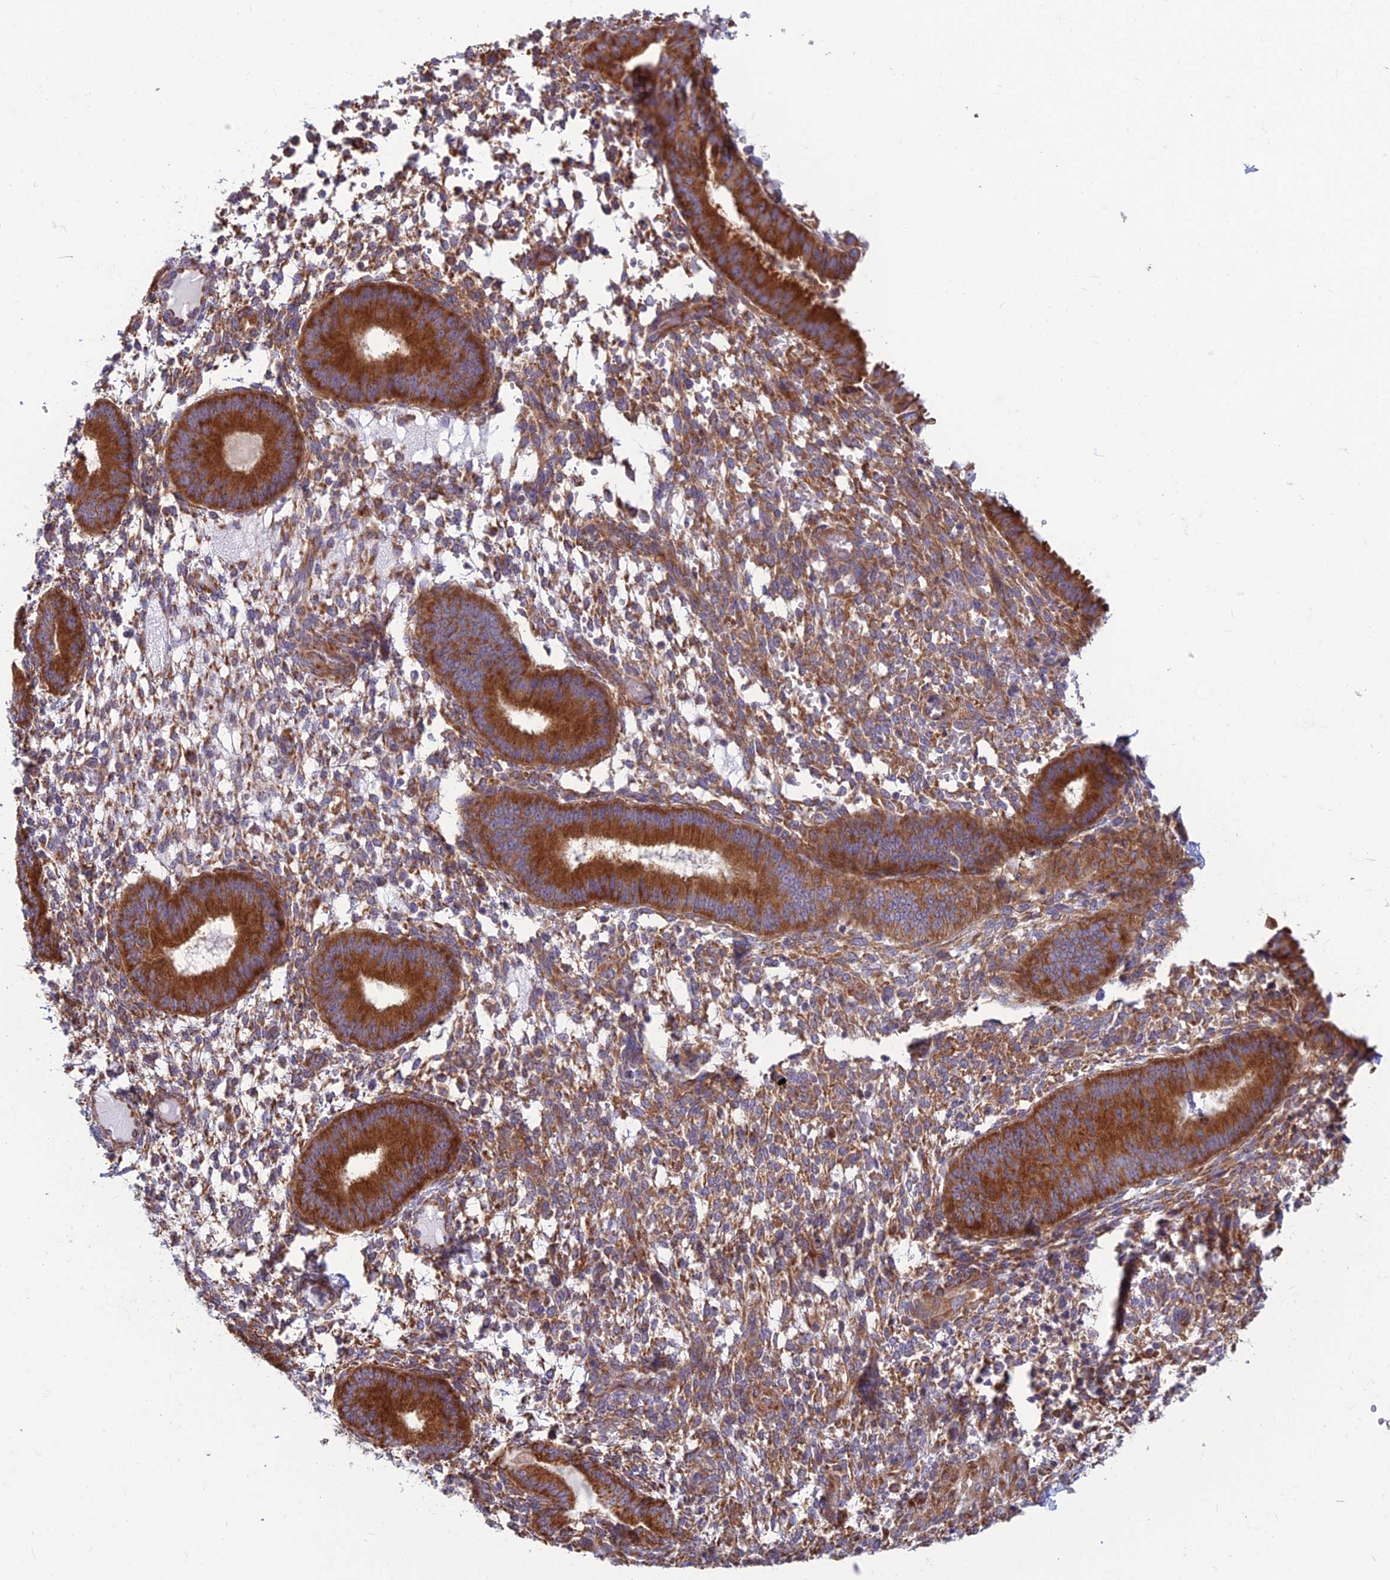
{"staining": {"intensity": "moderate", "quantity": ">75%", "location": "cytoplasmic/membranous"}, "tissue": "endometrium", "cell_type": "Cells in endometrial stroma", "image_type": "normal", "snomed": [{"axis": "morphology", "description": "Normal tissue, NOS"}, {"axis": "topography", "description": "Endometrium"}], "caption": "Immunohistochemical staining of unremarkable human endometrium shows moderate cytoplasmic/membranous protein expression in approximately >75% of cells in endometrial stroma. (DAB (3,3'-diaminobenzidine) IHC with brightfield microscopy, high magnification).", "gene": "RPL17", "patient": {"sex": "female", "age": 49}}